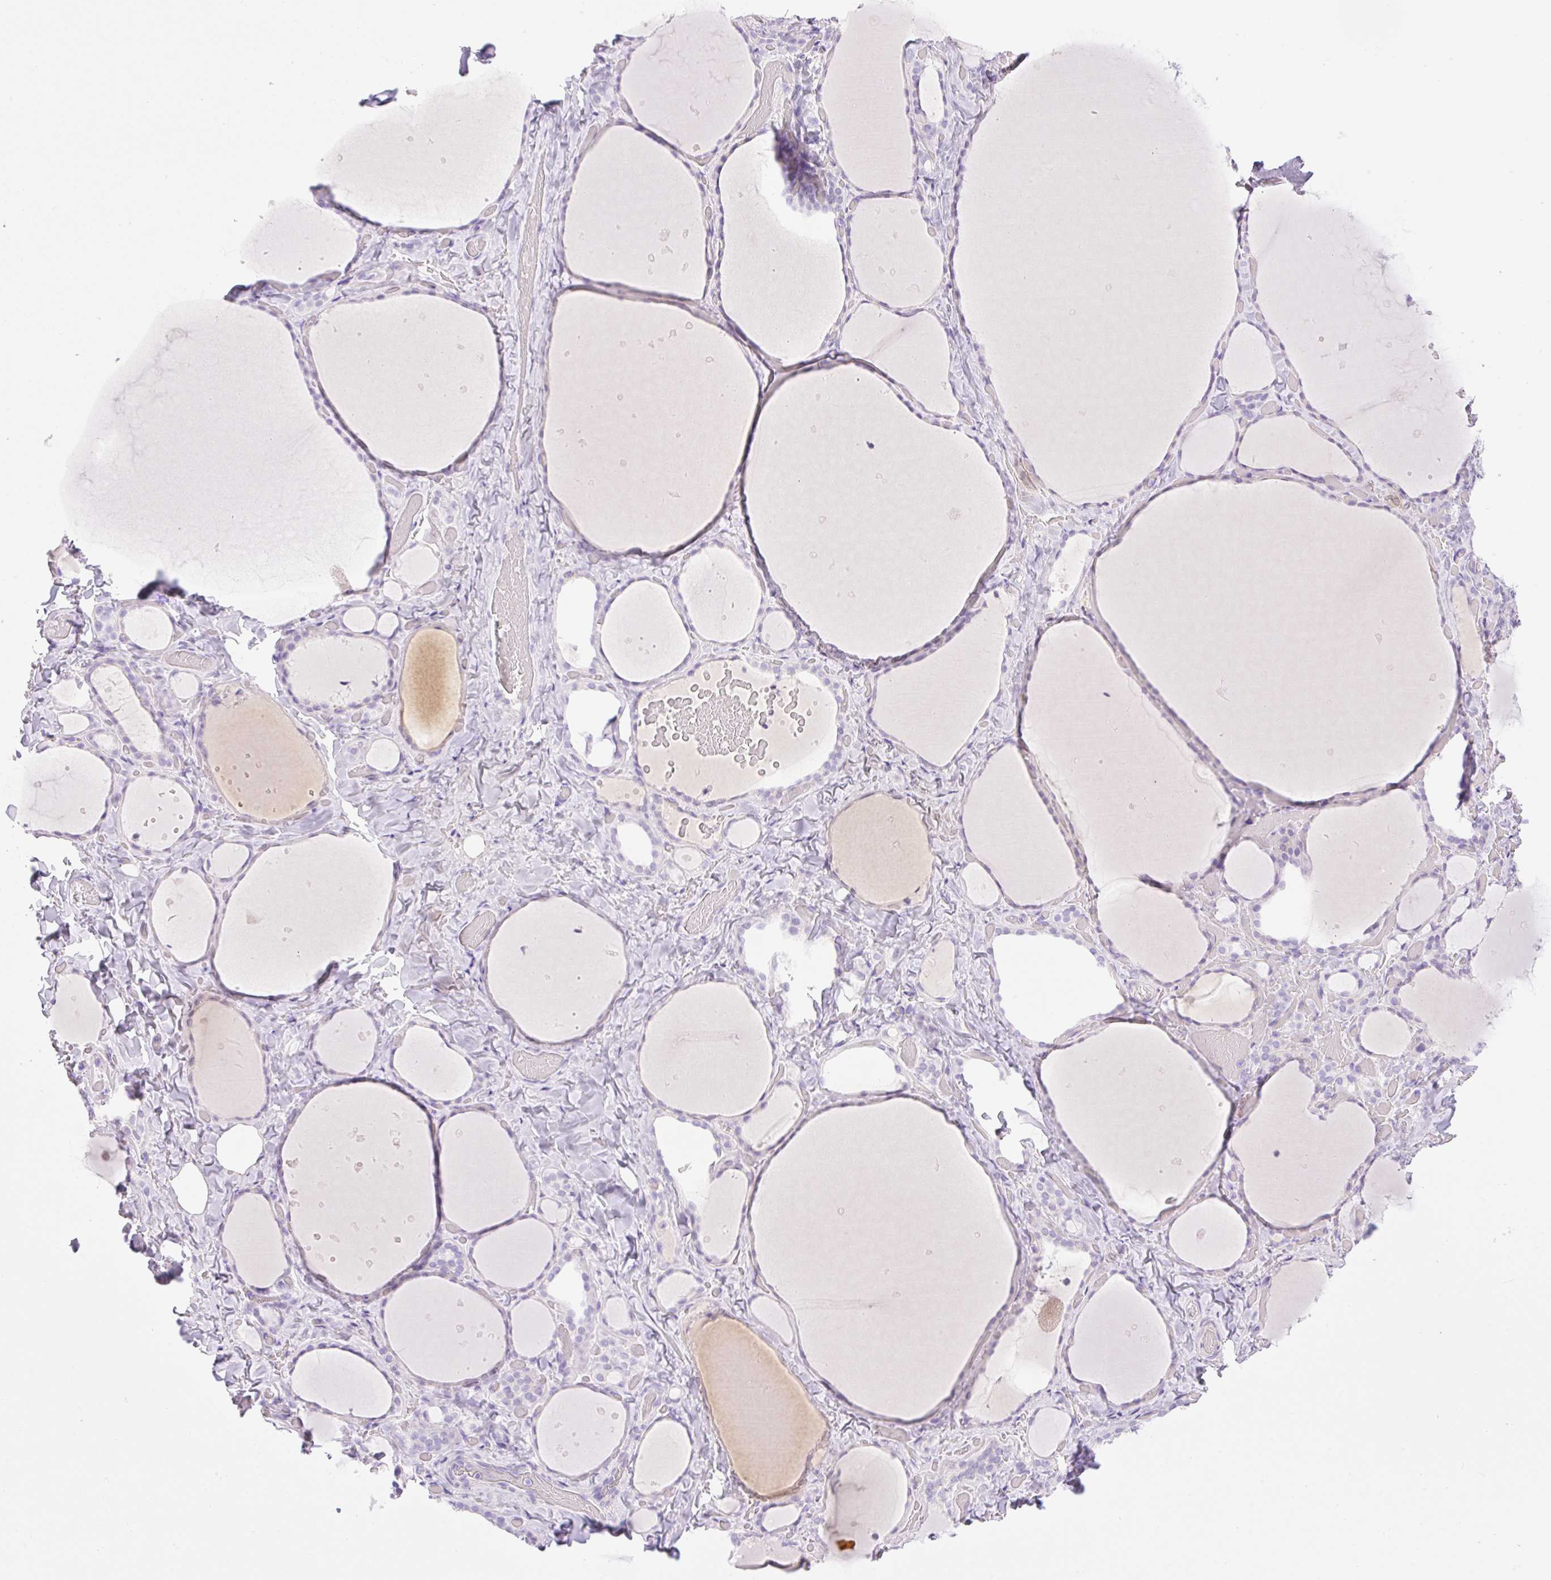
{"staining": {"intensity": "negative", "quantity": "none", "location": "none"}, "tissue": "thyroid gland", "cell_type": "Glandular cells", "image_type": "normal", "snomed": [{"axis": "morphology", "description": "Normal tissue, NOS"}, {"axis": "topography", "description": "Thyroid gland"}], "caption": "A high-resolution photomicrograph shows IHC staining of unremarkable thyroid gland, which displays no significant expression in glandular cells. (DAB immunohistochemistry, high magnification).", "gene": "PALM3", "patient": {"sex": "female", "age": 36}}